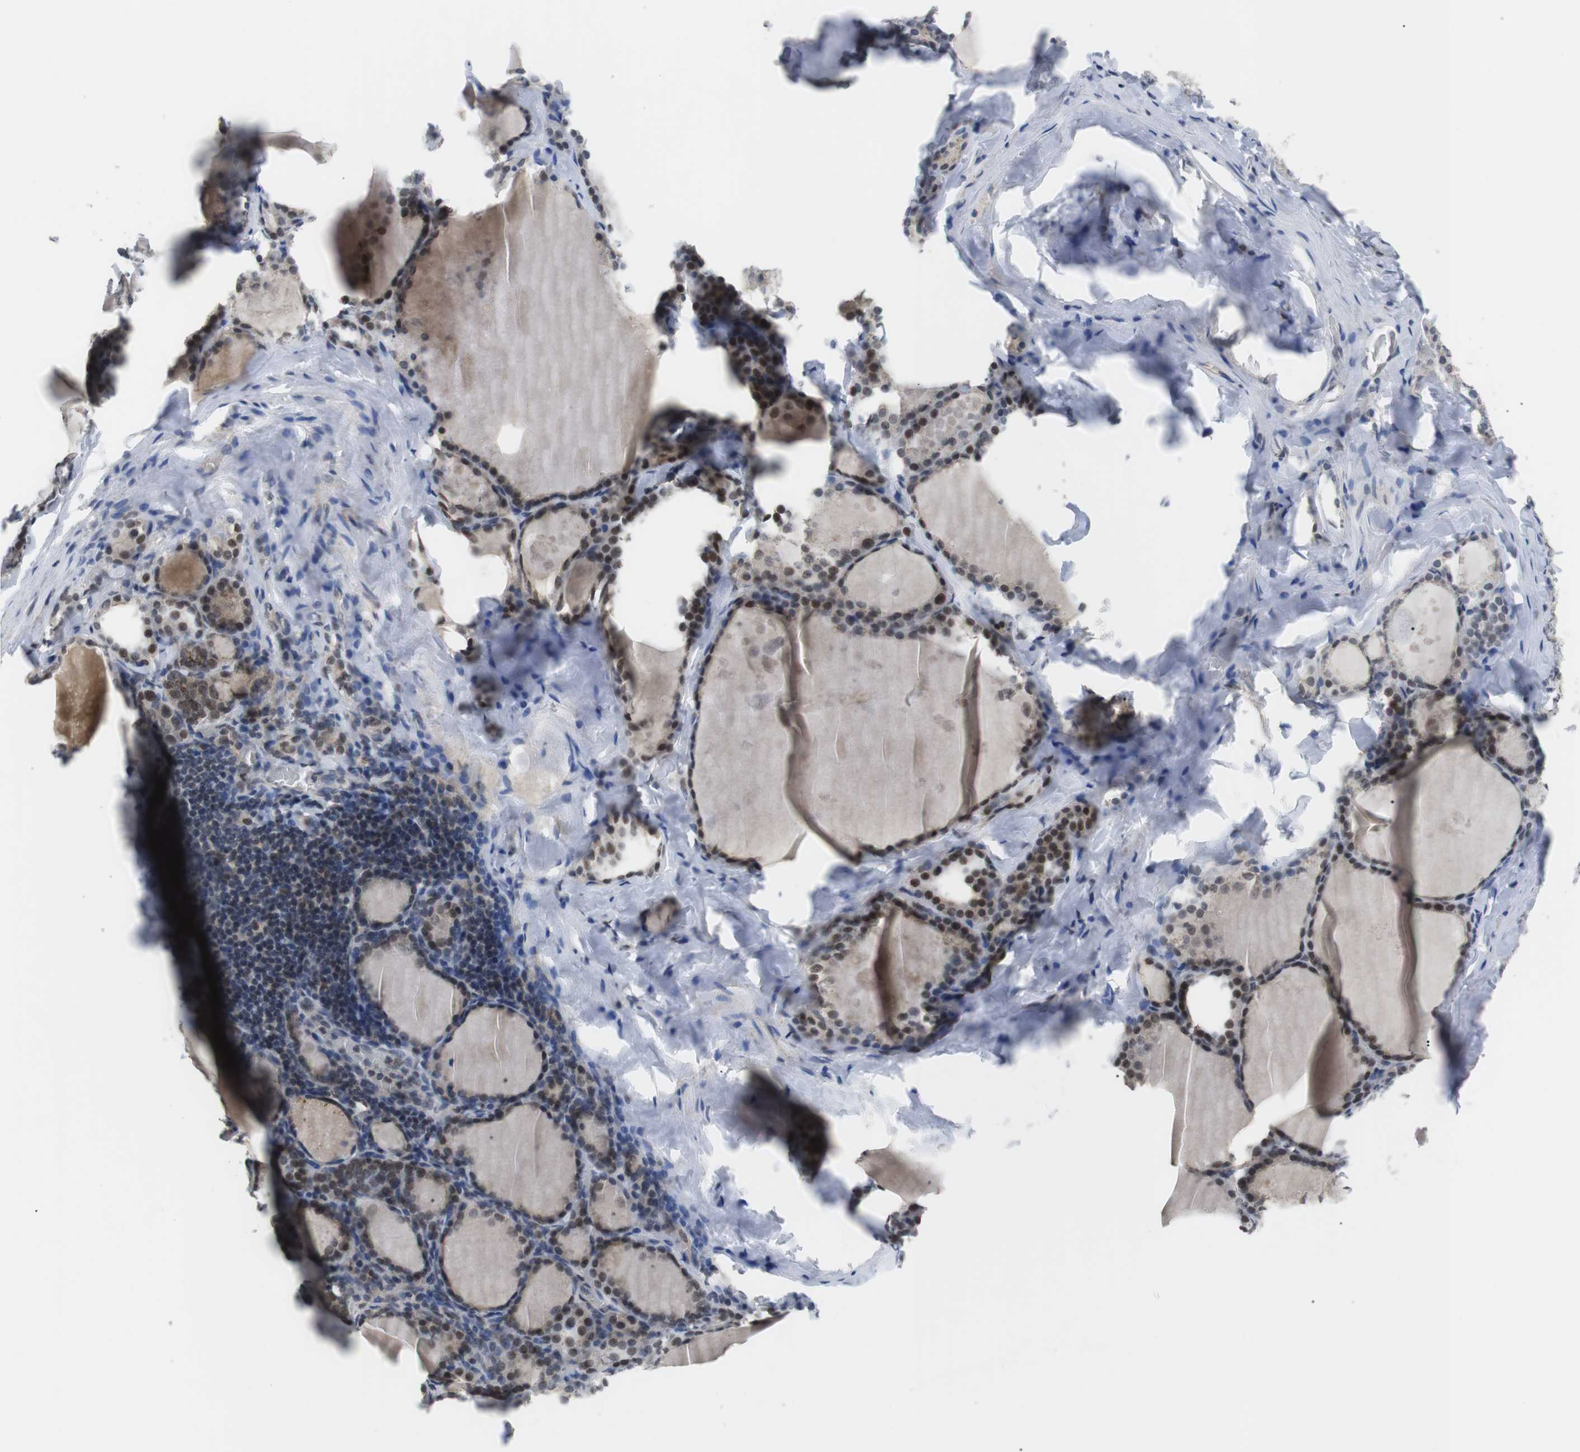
{"staining": {"intensity": "moderate", "quantity": ">75%", "location": "nuclear"}, "tissue": "thyroid gland", "cell_type": "Glandular cells", "image_type": "normal", "snomed": [{"axis": "morphology", "description": "Normal tissue, NOS"}, {"axis": "topography", "description": "Thyroid gland"}], "caption": "This is a photomicrograph of IHC staining of unremarkable thyroid gland, which shows moderate expression in the nuclear of glandular cells.", "gene": "NECTIN1", "patient": {"sex": "male", "age": 56}}